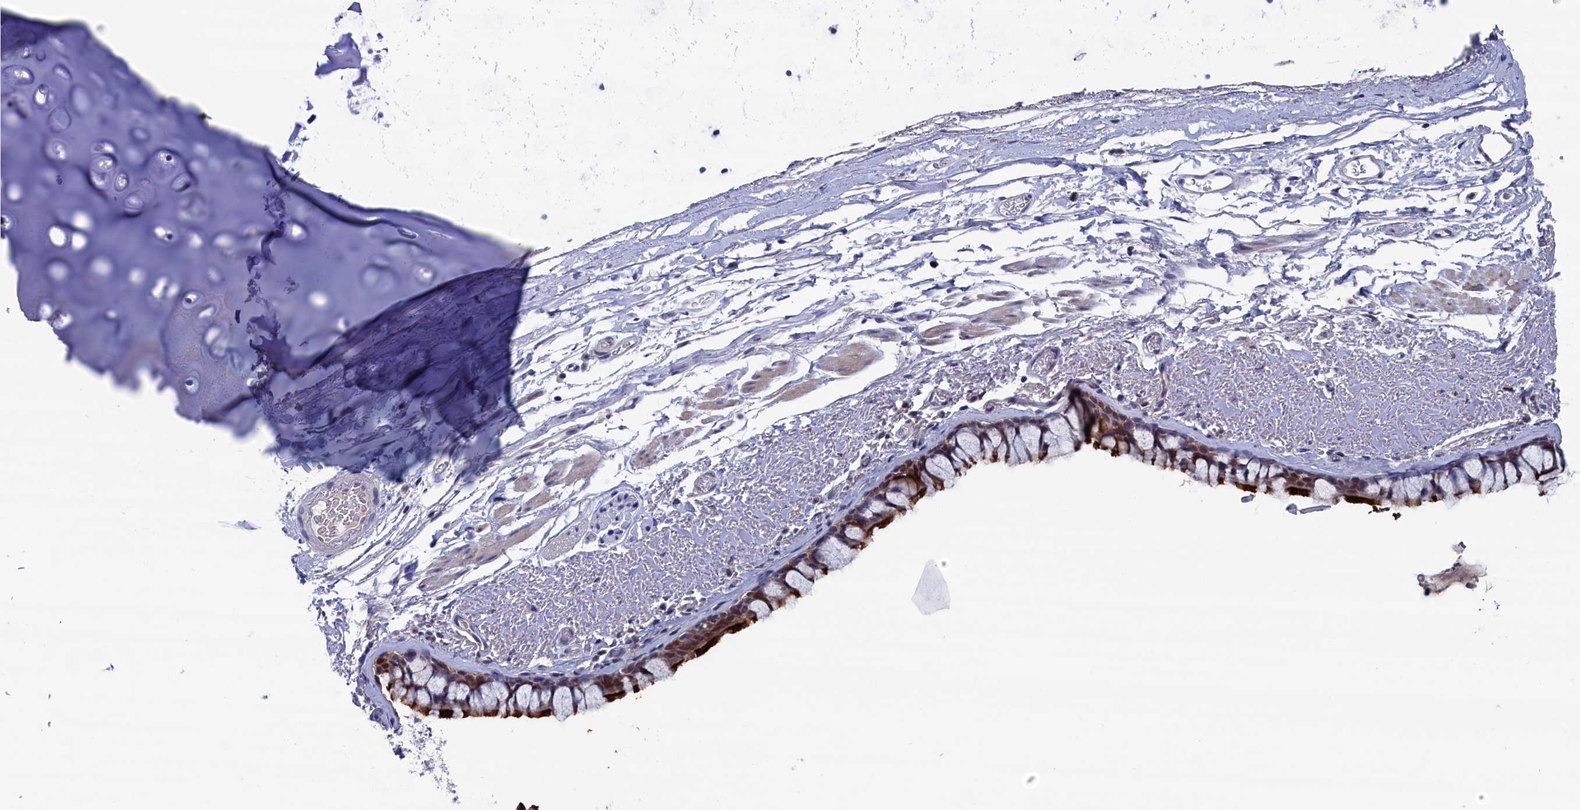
{"staining": {"intensity": "strong", "quantity": ">75%", "location": "cytoplasmic/membranous"}, "tissue": "bronchus", "cell_type": "Respiratory epithelial cells", "image_type": "normal", "snomed": [{"axis": "morphology", "description": "Normal tissue, NOS"}, {"axis": "topography", "description": "Bronchus"}], "caption": "Normal bronchus exhibits strong cytoplasmic/membranous staining in about >75% of respiratory epithelial cells, visualized by immunohistochemistry. The protein is stained brown, and the nuclei are stained in blue (DAB IHC with brightfield microscopy, high magnification).", "gene": "SPATA13", "patient": {"sex": "male", "age": 65}}